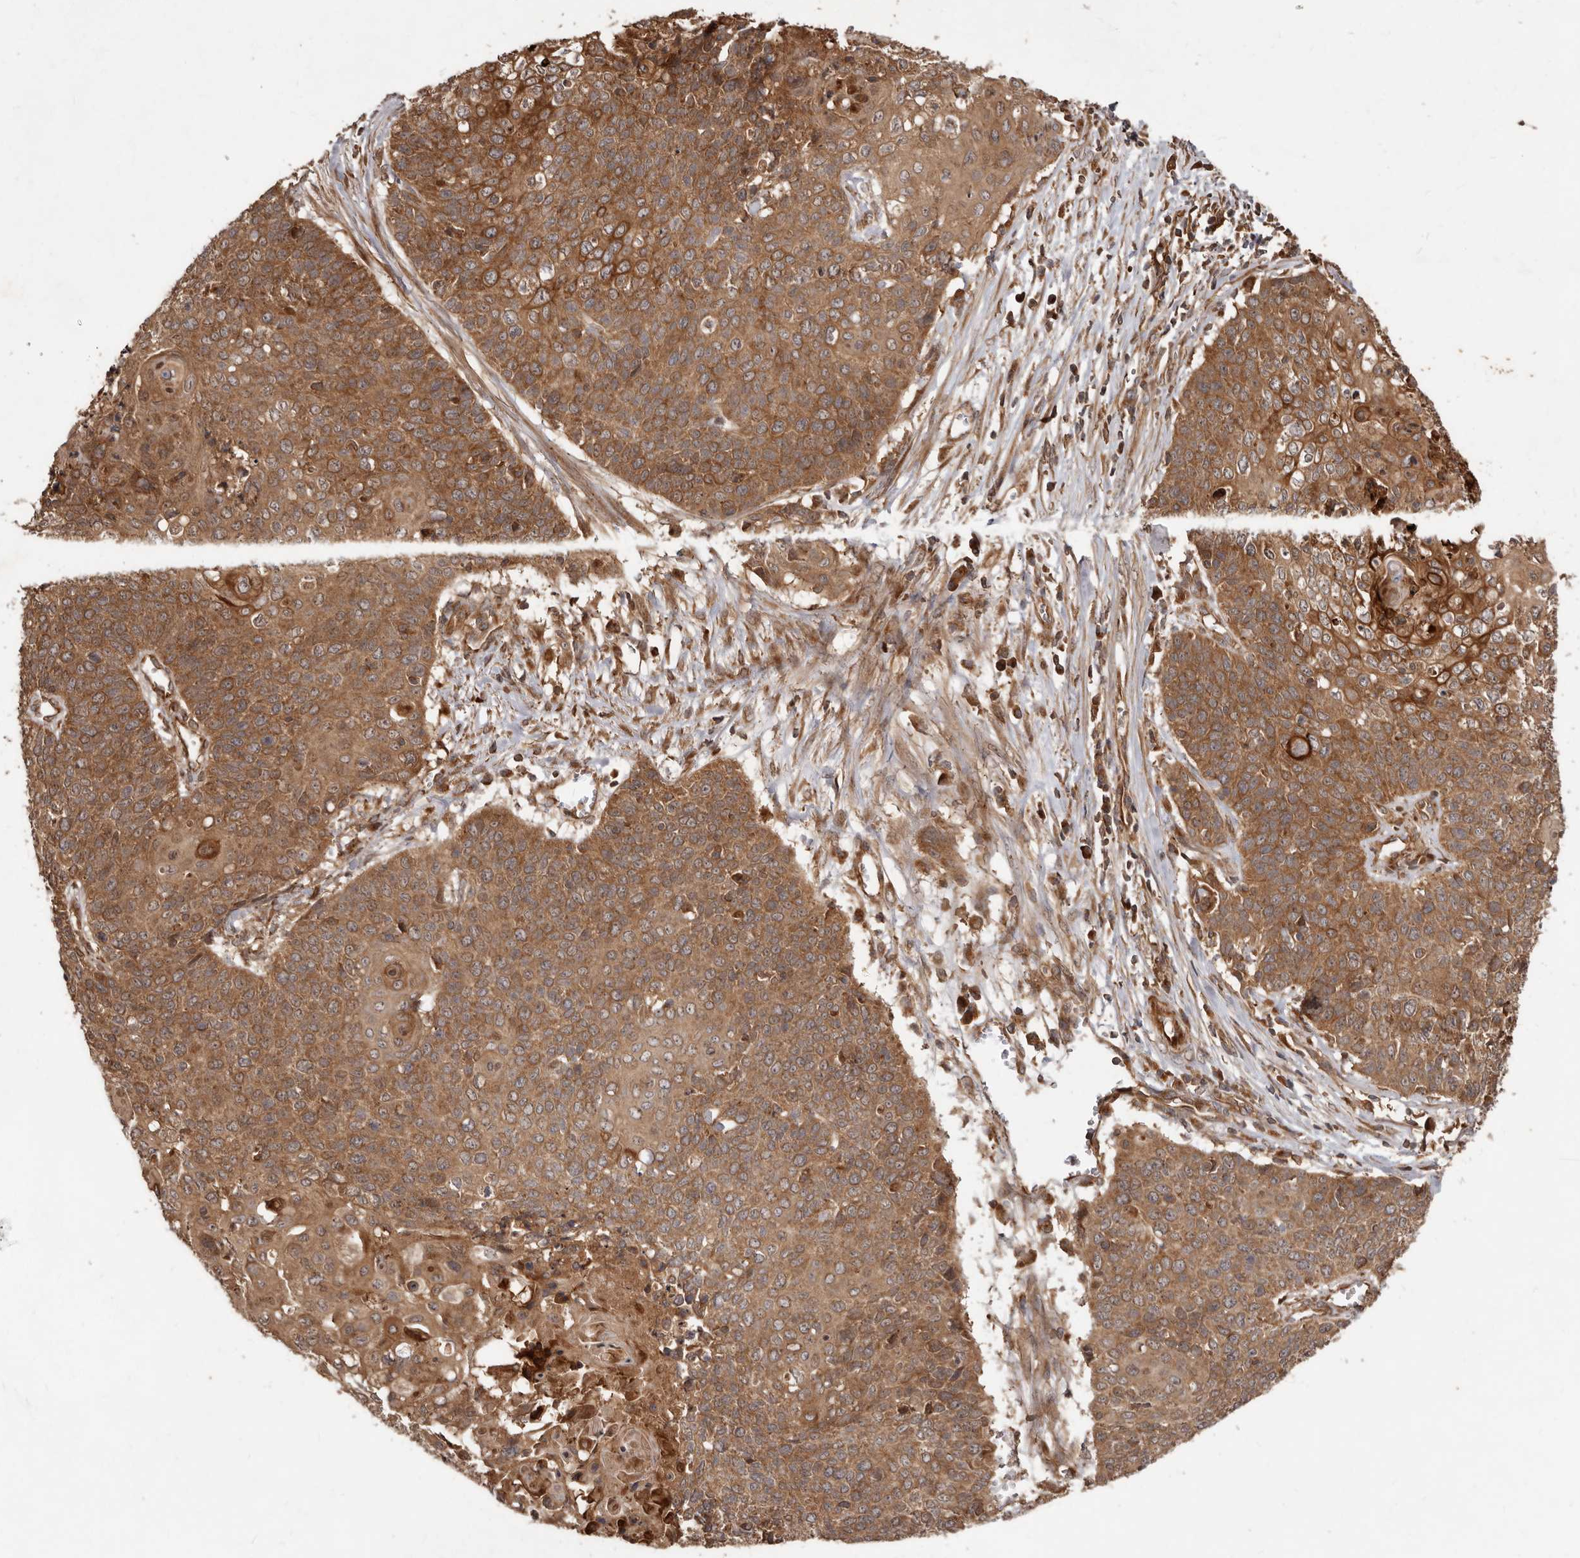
{"staining": {"intensity": "moderate", "quantity": ">75%", "location": "cytoplasmic/membranous"}, "tissue": "cervical cancer", "cell_type": "Tumor cells", "image_type": "cancer", "snomed": [{"axis": "morphology", "description": "Squamous cell carcinoma, NOS"}, {"axis": "topography", "description": "Cervix"}], "caption": "Immunohistochemistry (IHC) (DAB (3,3'-diaminobenzidine)) staining of human squamous cell carcinoma (cervical) reveals moderate cytoplasmic/membranous protein positivity in approximately >75% of tumor cells.", "gene": "STK36", "patient": {"sex": "female", "age": 39}}